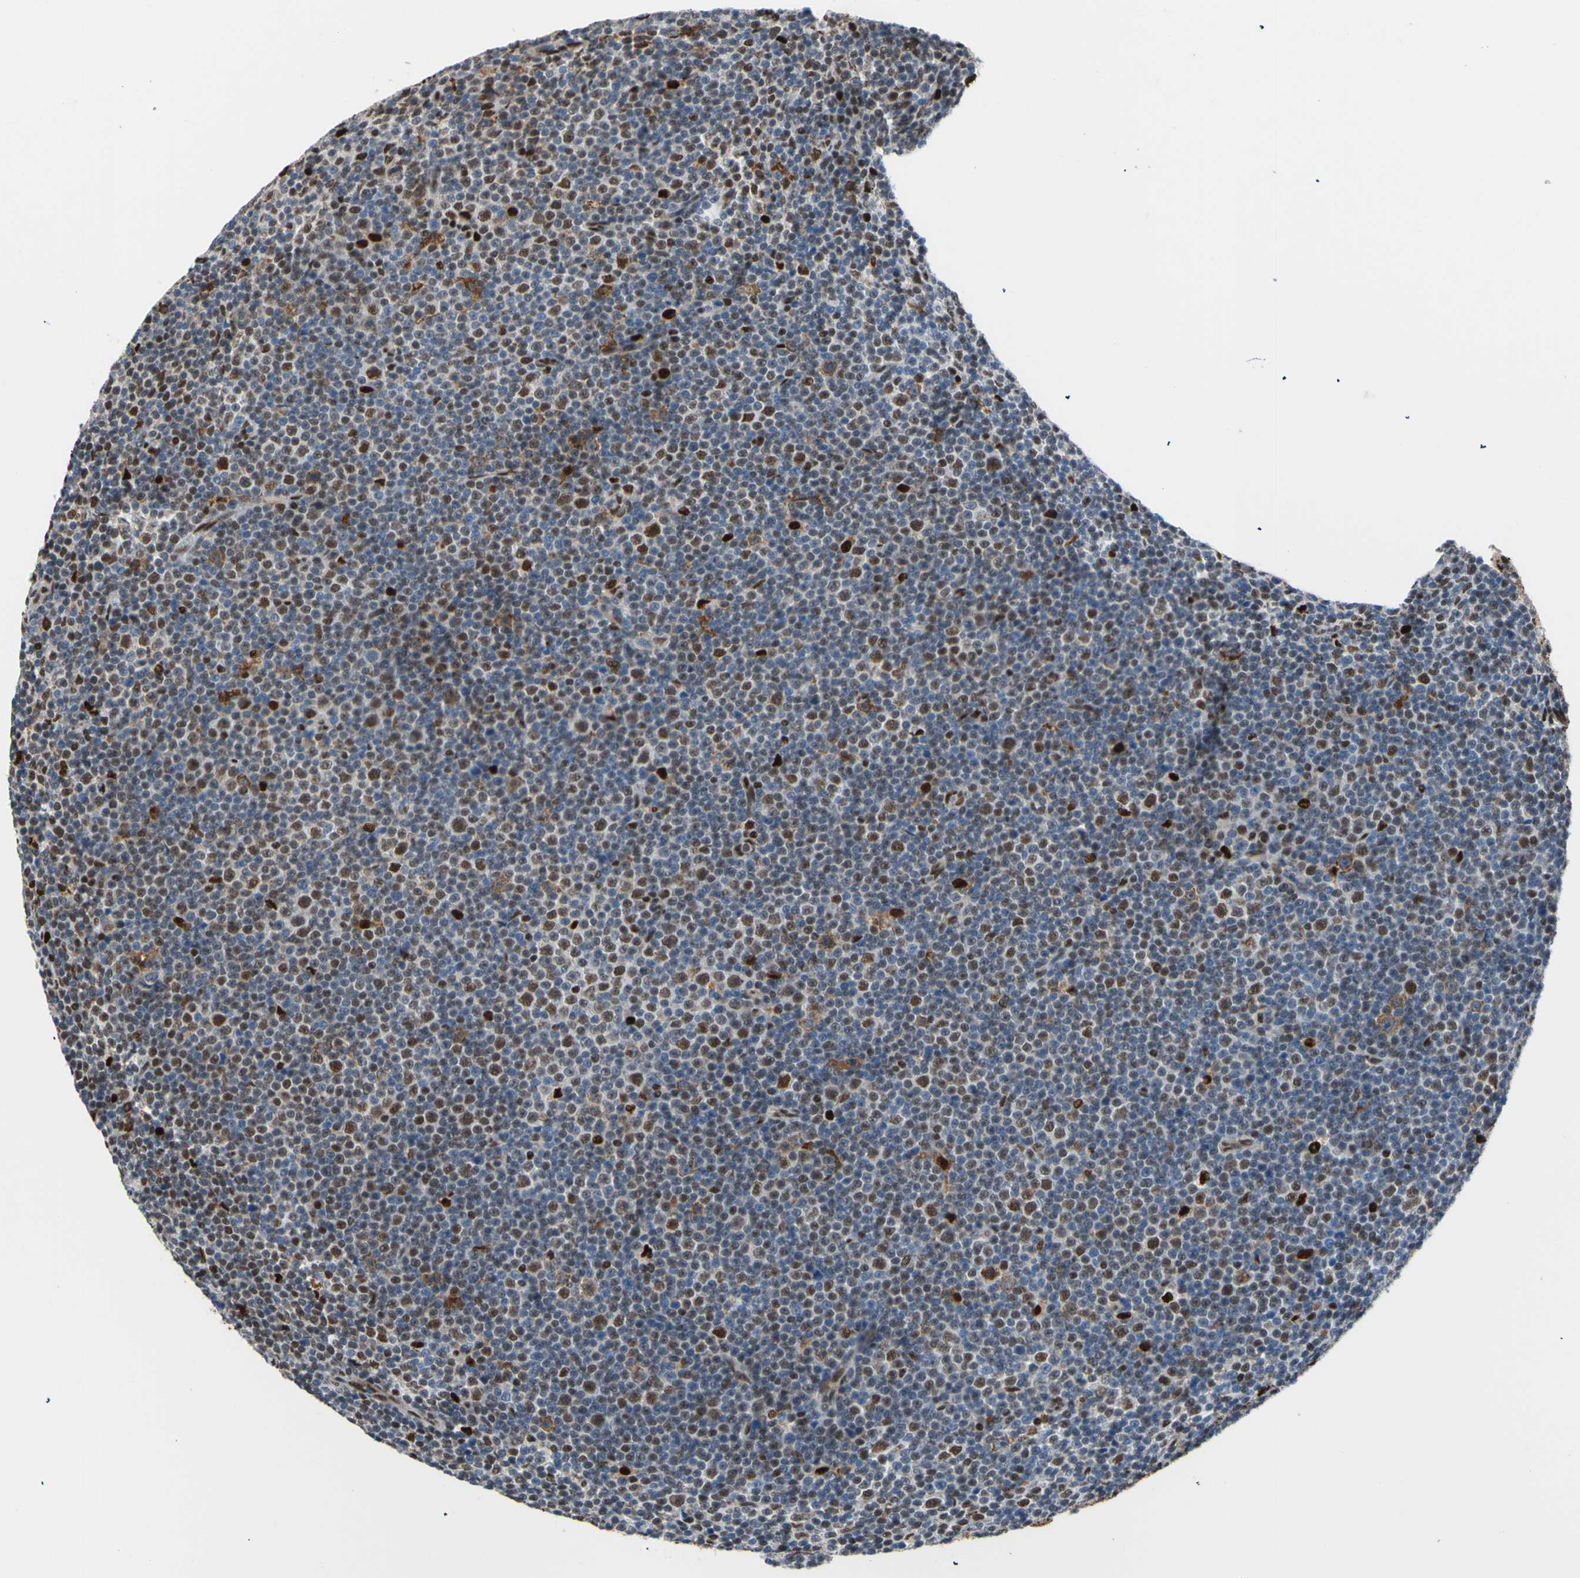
{"staining": {"intensity": "strong", "quantity": "25%-75%", "location": "nuclear"}, "tissue": "lymphoma", "cell_type": "Tumor cells", "image_type": "cancer", "snomed": [{"axis": "morphology", "description": "Malignant lymphoma, non-Hodgkin's type, Low grade"}, {"axis": "topography", "description": "Lymph node"}], "caption": "An immunohistochemistry (IHC) image of tumor tissue is shown. Protein staining in brown labels strong nuclear positivity in low-grade malignant lymphoma, non-Hodgkin's type within tumor cells.", "gene": "EED", "patient": {"sex": "female", "age": 67}}